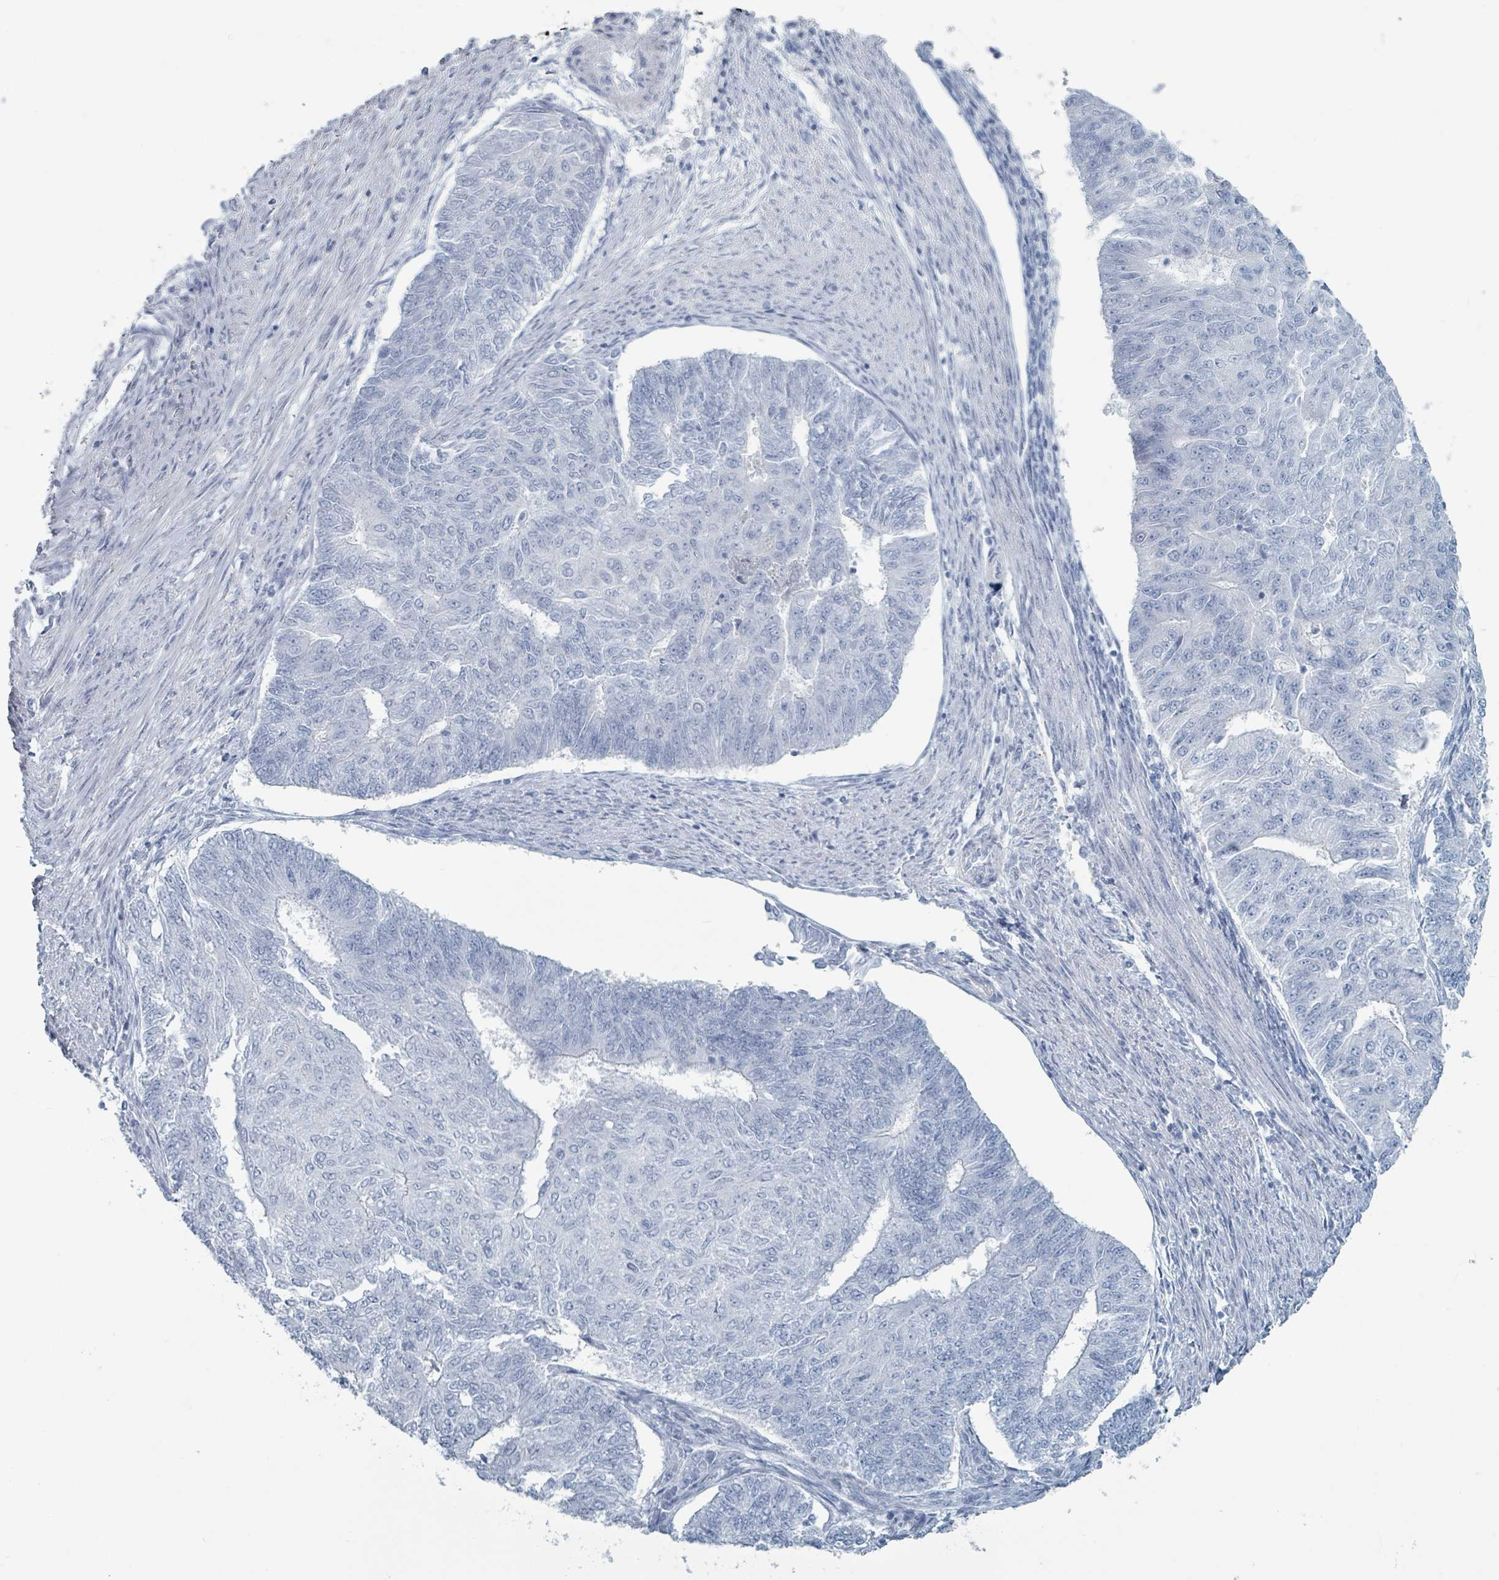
{"staining": {"intensity": "negative", "quantity": "none", "location": "none"}, "tissue": "endometrial cancer", "cell_type": "Tumor cells", "image_type": "cancer", "snomed": [{"axis": "morphology", "description": "Adenocarcinoma, NOS"}, {"axis": "topography", "description": "Endometrium"}], "caption": "An immunohistochemistry (IHC) photomicrograph of endometrial adenocarcinoma is shown. There is no staining in tumor cells of endometrial adenocarcinoma. (IHC, brightfield microscopy, high magnification).", "gene": "HEATR5A", "patient": {"sex": "female", "age": 32}}